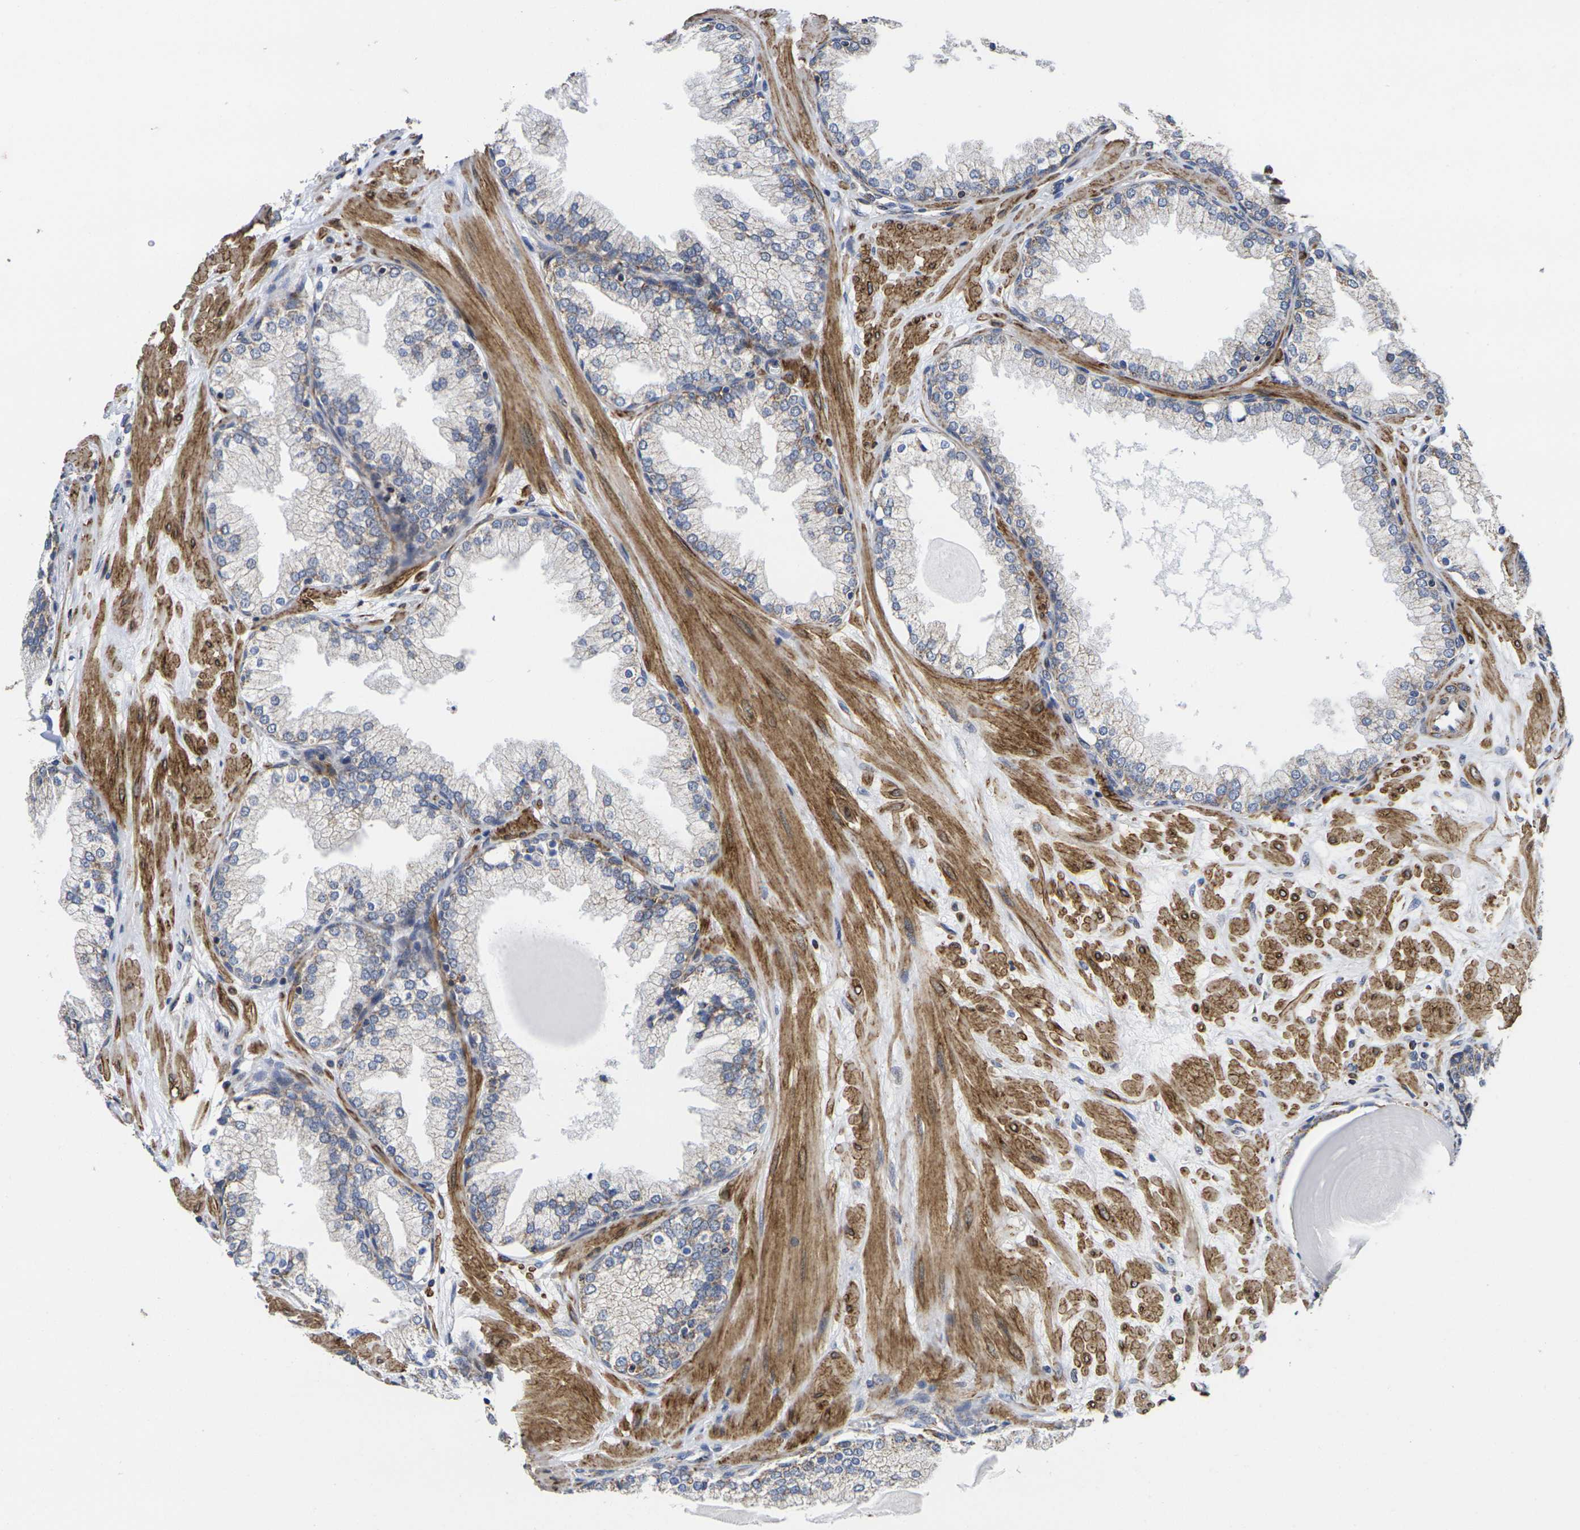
{"staining": {"intensity": "moderate", "quantity": "25%-75%", "location": "cytoplasmic/membranous"}, "tissue": "prostate", "cell_type": "Glandular cells", "image_type": "normal", "snomed": [{"axis": "morphology", "description": "Normal tissue, NOS"}, {"axis": "topography", "description": "Prostate"}], "caption": "This image shows immunohistochemistry (IHC) staining of unremarkable prostate, with medium moderate cytoplasmic/membranous staining in about 25%-75% of glandular cells.", "gene": "P2RY11", "patient": {"sex": "male", "age": 51}}